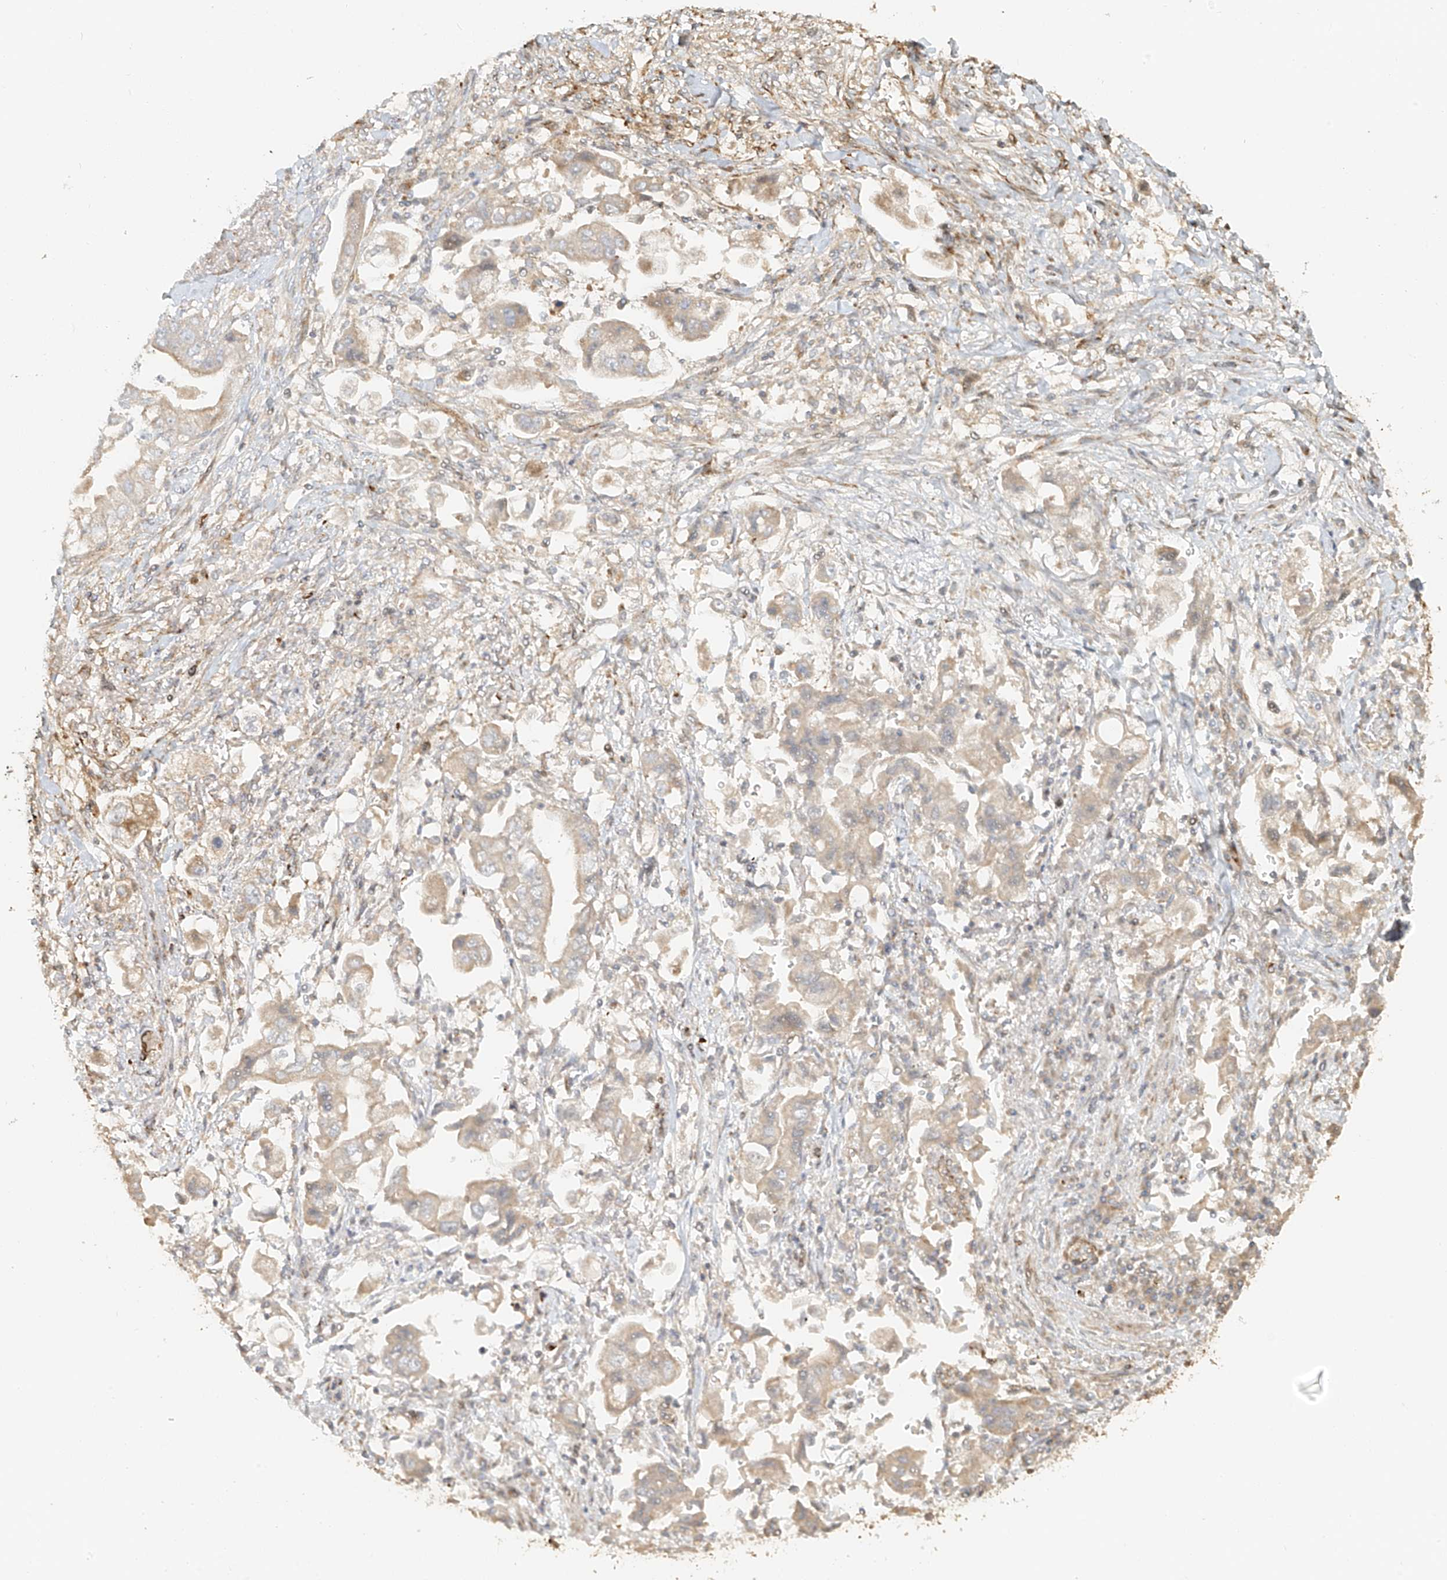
{"staining": {"intensity": "weak", "quantity": "<25%", "location": "cytoplasmic/membranous"}, "tissue": "stomach cancer", "cell_type": "Tumor cells", "image_type": "cancer", "snomed": [{"axis": "morphology", "description": "Adenocarcinoma, NOS"}, {"axis": "topography", "description": "Stomach"}], "caption": "IHC micrograph of stomach adenocarcinoma stained for a protein (brown), which shows no positivity in tumor cells. (DAB immunohistochemistry with hematoxylin counter stain).", "gene": "MIPEP", "patient": {"sex": "male", "age": 62}}